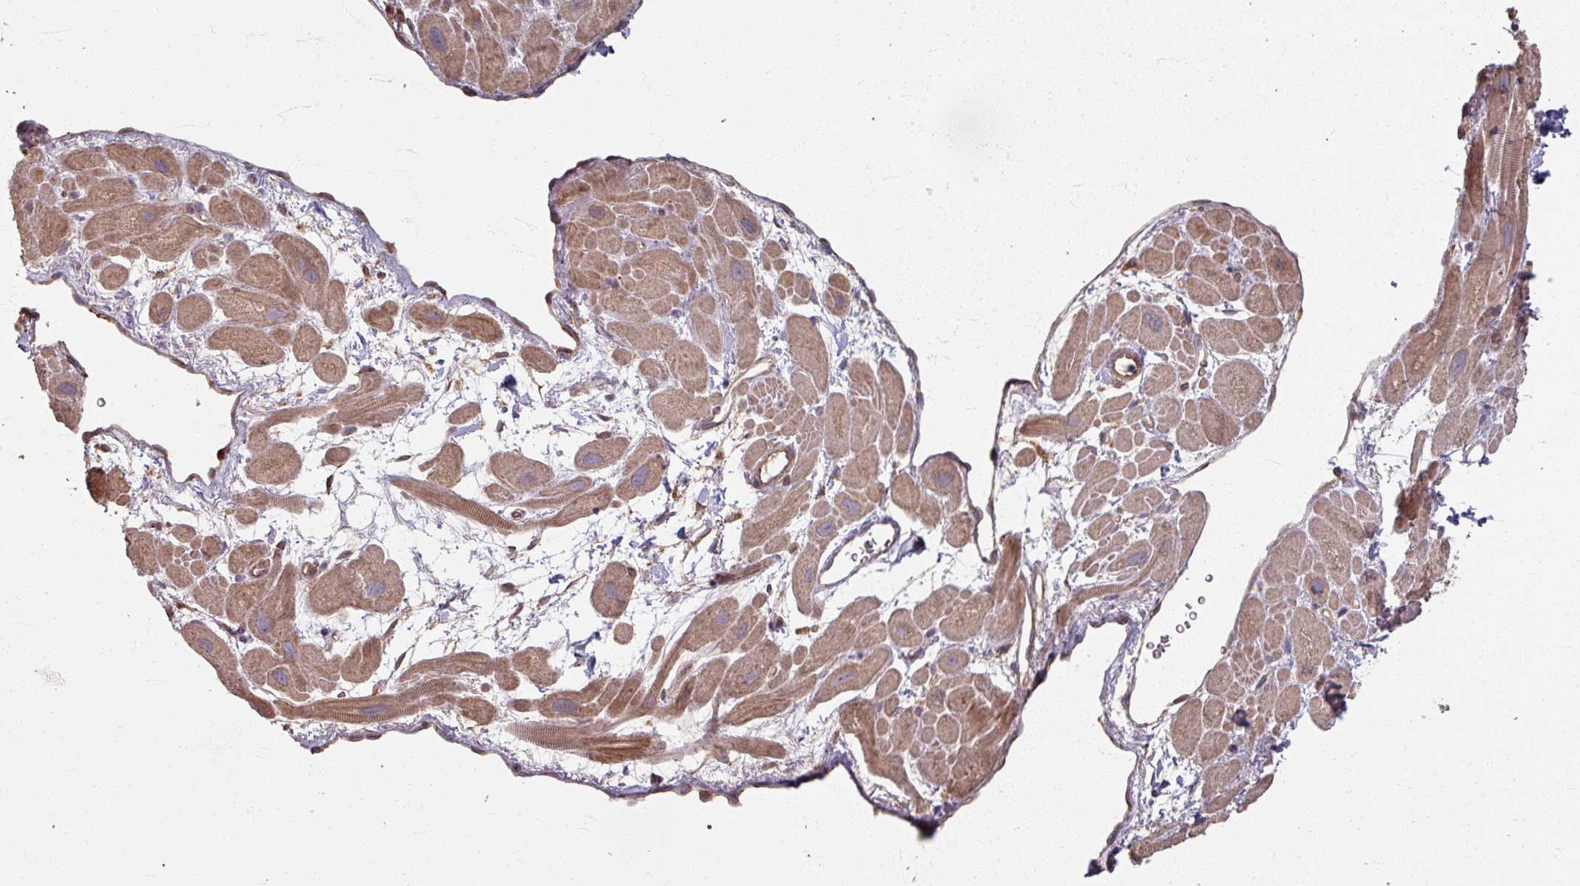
{"staining": {"intensity": "moderate", "quantity": ">75%", "location": "cytoplasmic/membranous"}, "tissue": "heart muscle", "cell_type": "Cardiomyocytes", "image_type": "normal", "snomed": [{"axis": "morphology", "description": "Normal tissue, NOS"}, {"axis": "topography", "description": "Heart"}], "caption": "Heart muscle was stained to show a protein in brown. There is medium levels of moderate cytoplasmic/membranous staining in about >75% of cardiomyocytes. (Stains: DAB (3,3'-diaminobenzidine) in brown, nuclei in blue, Microscopy: brightfield microscopy at high magnification).", "gene": "CCDC68", "patient": {"sex": "male", "age": 49}}